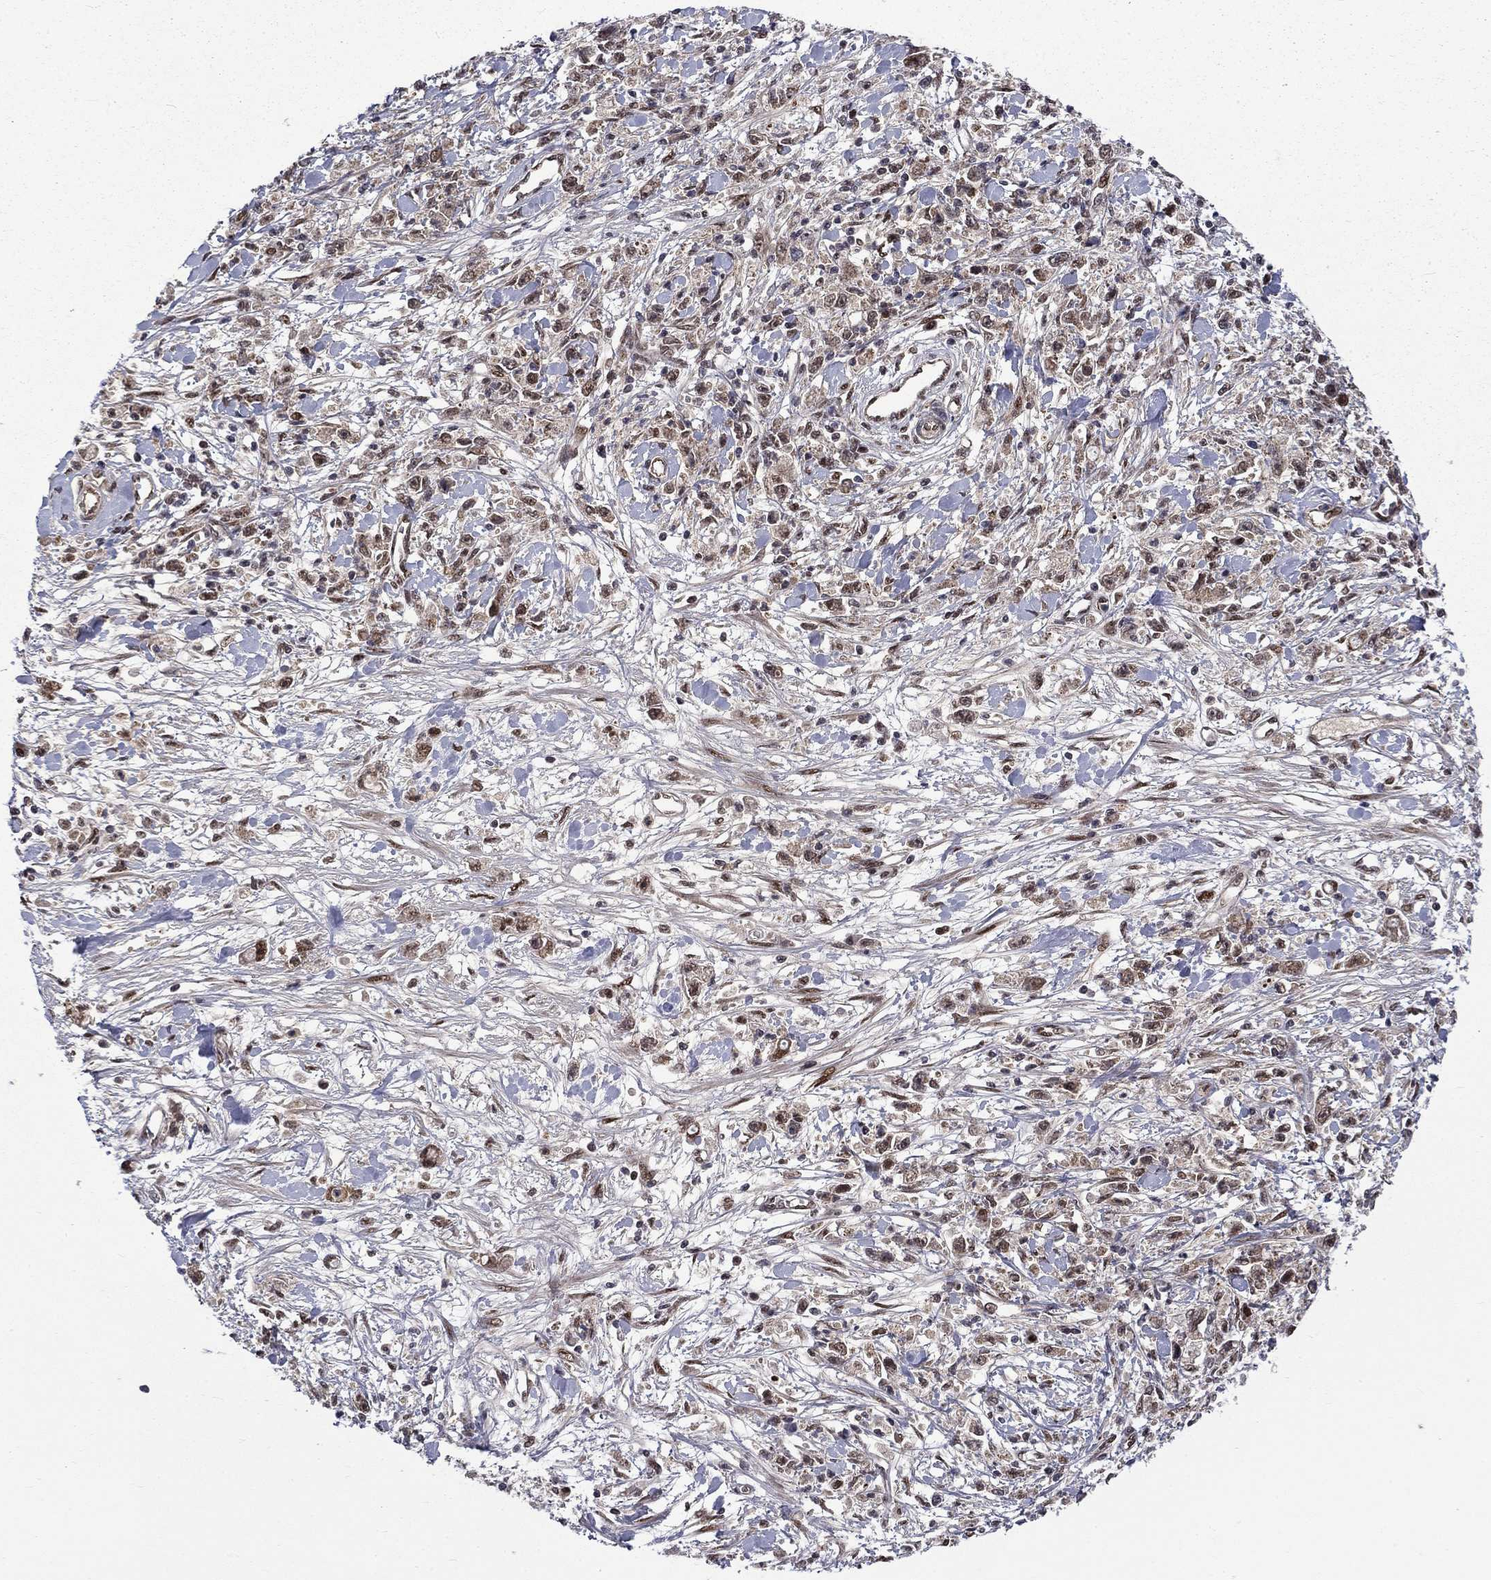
{"staining": {"intensity": "moderate", "quantity": "<25%", "location": "nuclear"}, "tissue": "stomach cancer", "cell_type": "Tumor cells", "image_type": "cancer", "snomed": [{"axis": "morphology", "description": "Adenocarcinoma, NOS"}, {"axis": "topography", "description": "Stomach"}], "caption": "This micrograph demonstrates stomach cancer (adenocarcinoma) stained with immunohistochemistry (IHC) to label a protein in brown. The nuclear of tumor cells show moderate positivity for the protein. Nuclei are counter-stained blue.", "gene": "KPNA3", "patient": {"sex": "female", "age": 59}}